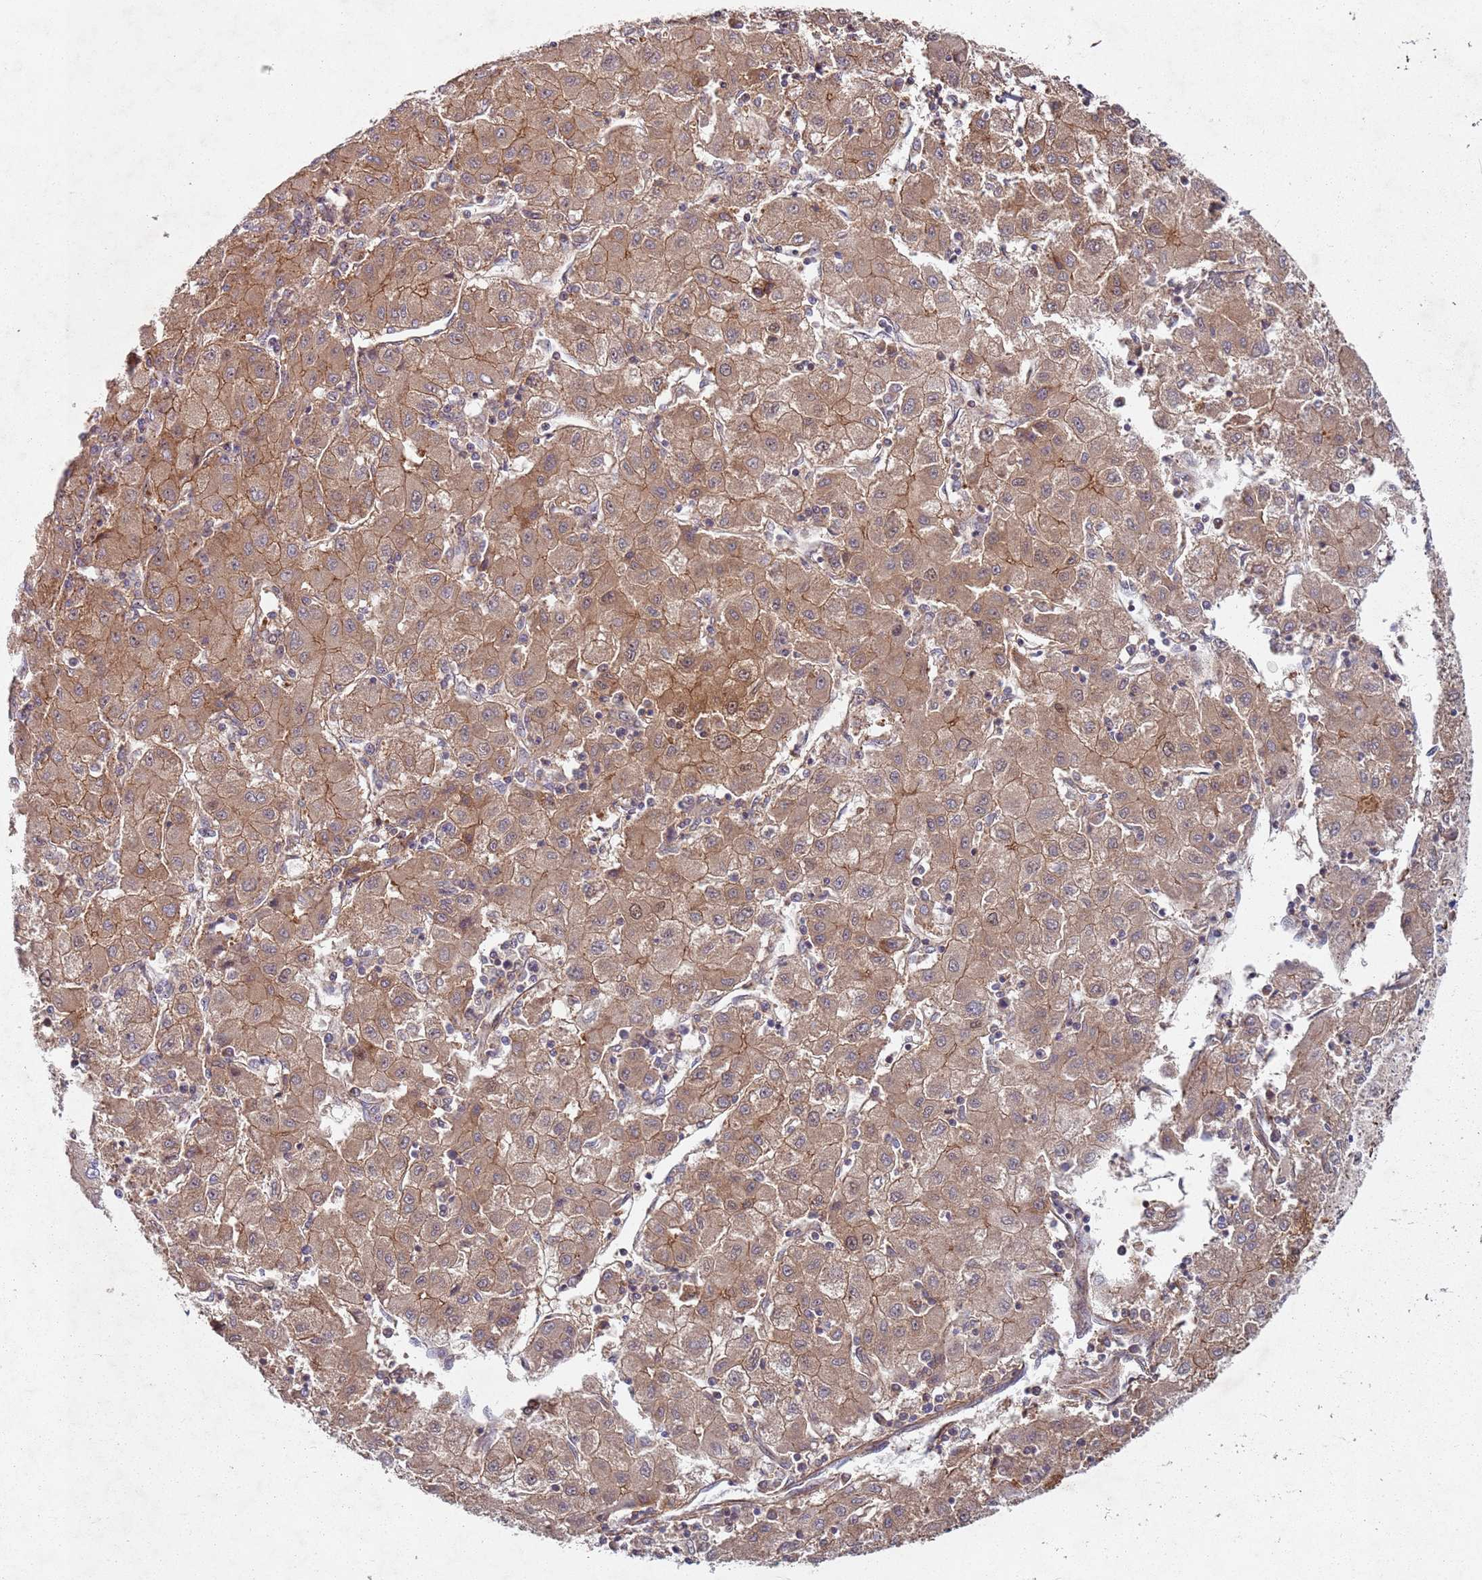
{"staining": {"intensity": "moderate", "quantity": ">75%", "location": "cytoplasmic/membranous"}, "tissue": "liver cancer", "cell_type": "Tumor cells", "image_type": "cancer", "snomed": [{"axis": "morphology", "description": "Carcinoma, Hepatocellular, NOS"}, {"axis": "topography", "description": "Liver"}], "caption": "Protein analysis of hepatocellular carcinoma (liver) tissue demonstrates moderate cytoplasmic/membranous positivity in about >75% of tumor cells.", "gene": "C2CD4B", "patient": {"sex": "male", "age": 72}}